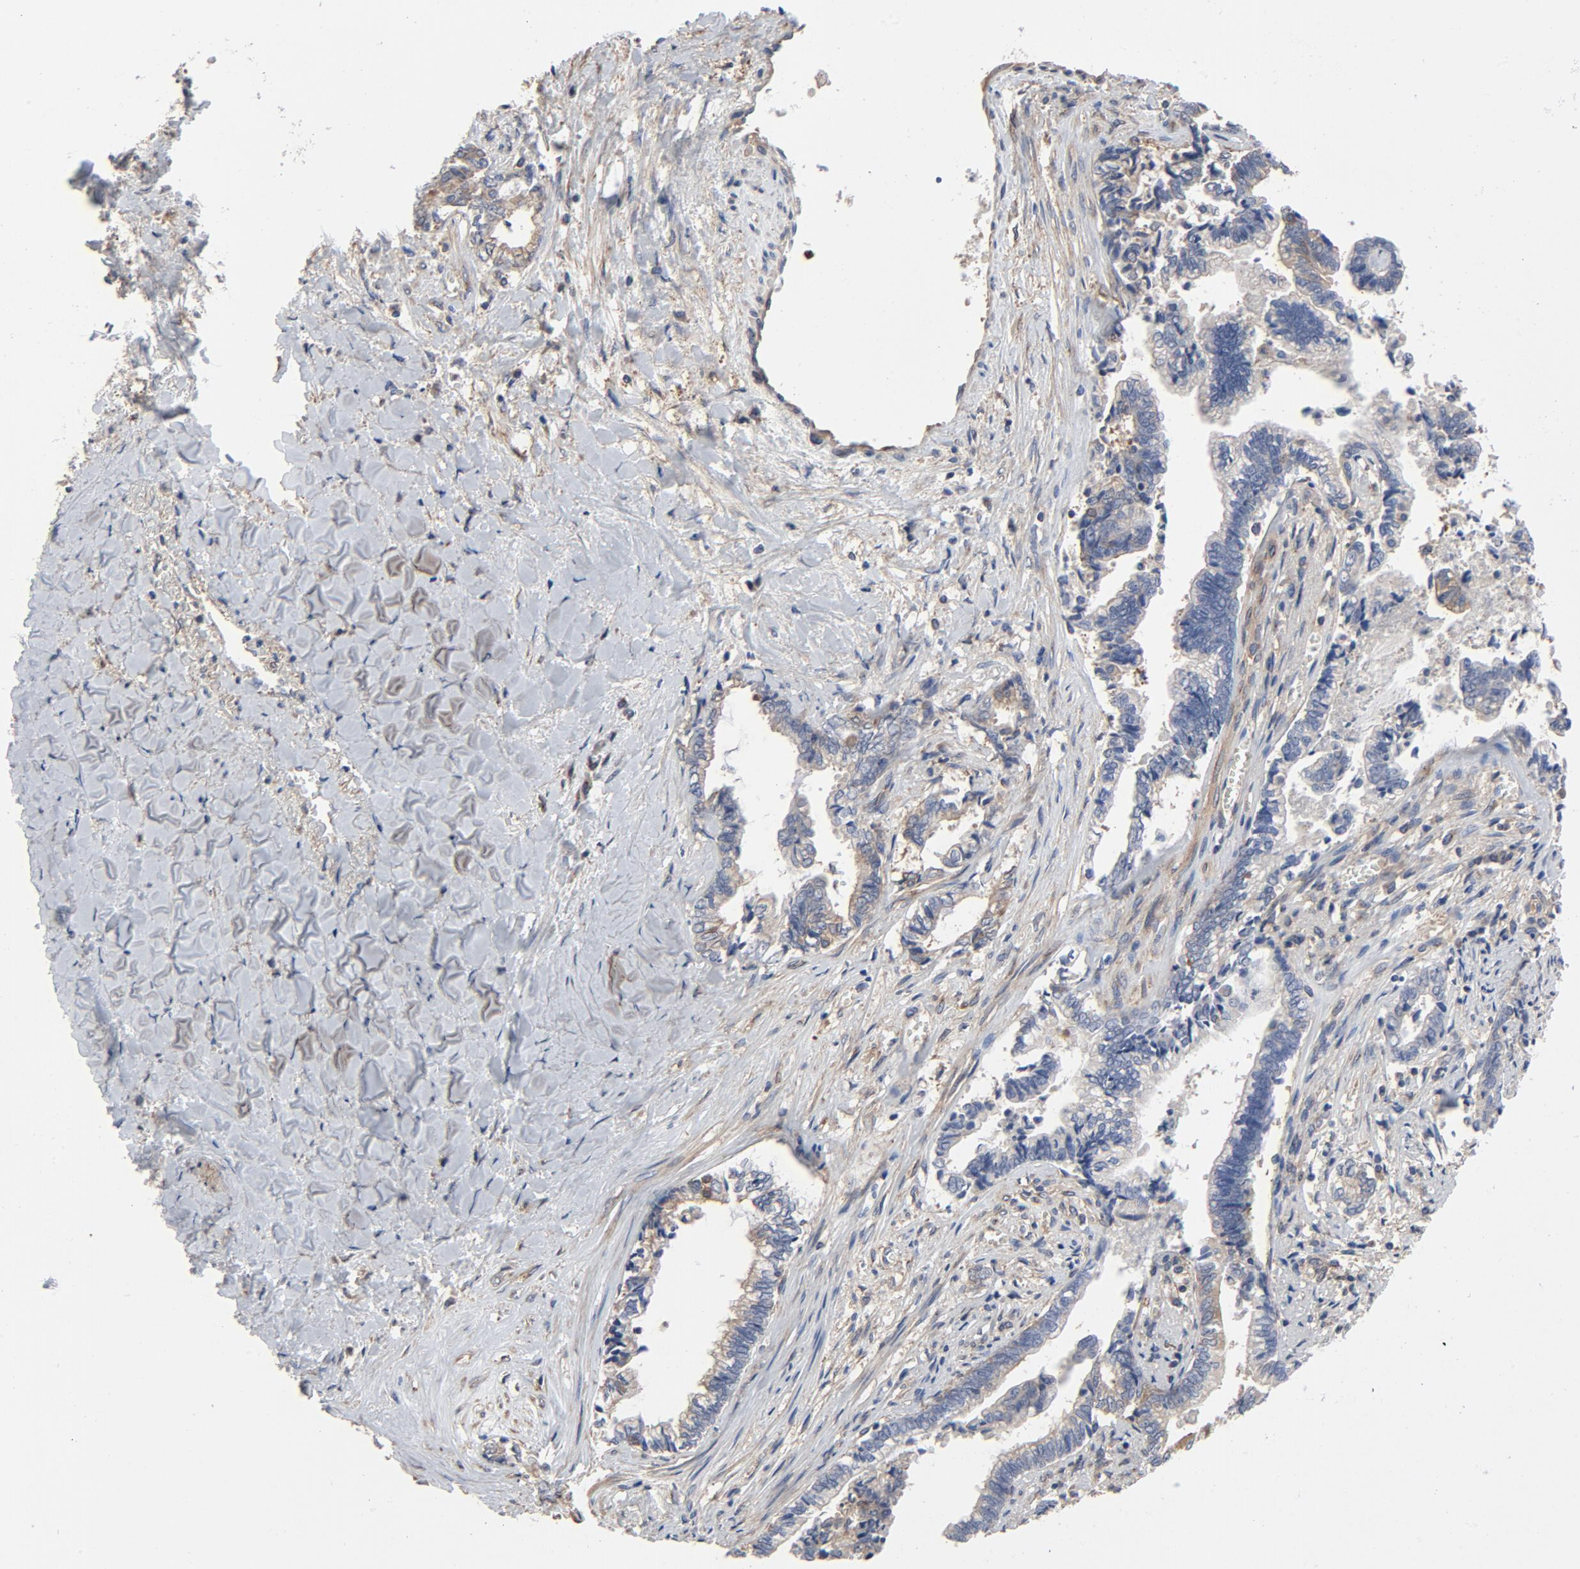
{"staining": {"intensity": "moderate", "quantity": "<25%", "location": "cytoplasmic/membranous"}, "tissue": "liver cancer", "cell_type": "Tumor cells", "image_type": "cancer", "snomed": [{"axis": "morphology", "description": "Cholangiocarcinoma"}, {"axis": "topography", "description": "Liver"}], "caption": "Cholangiocarcinoma (liver) tissue shows moderate cytoplasmic/membranous positivity in about <25% of tumor cells", "gene": "DYNLT3", "patient": {"sex": "male", "age": 57}}